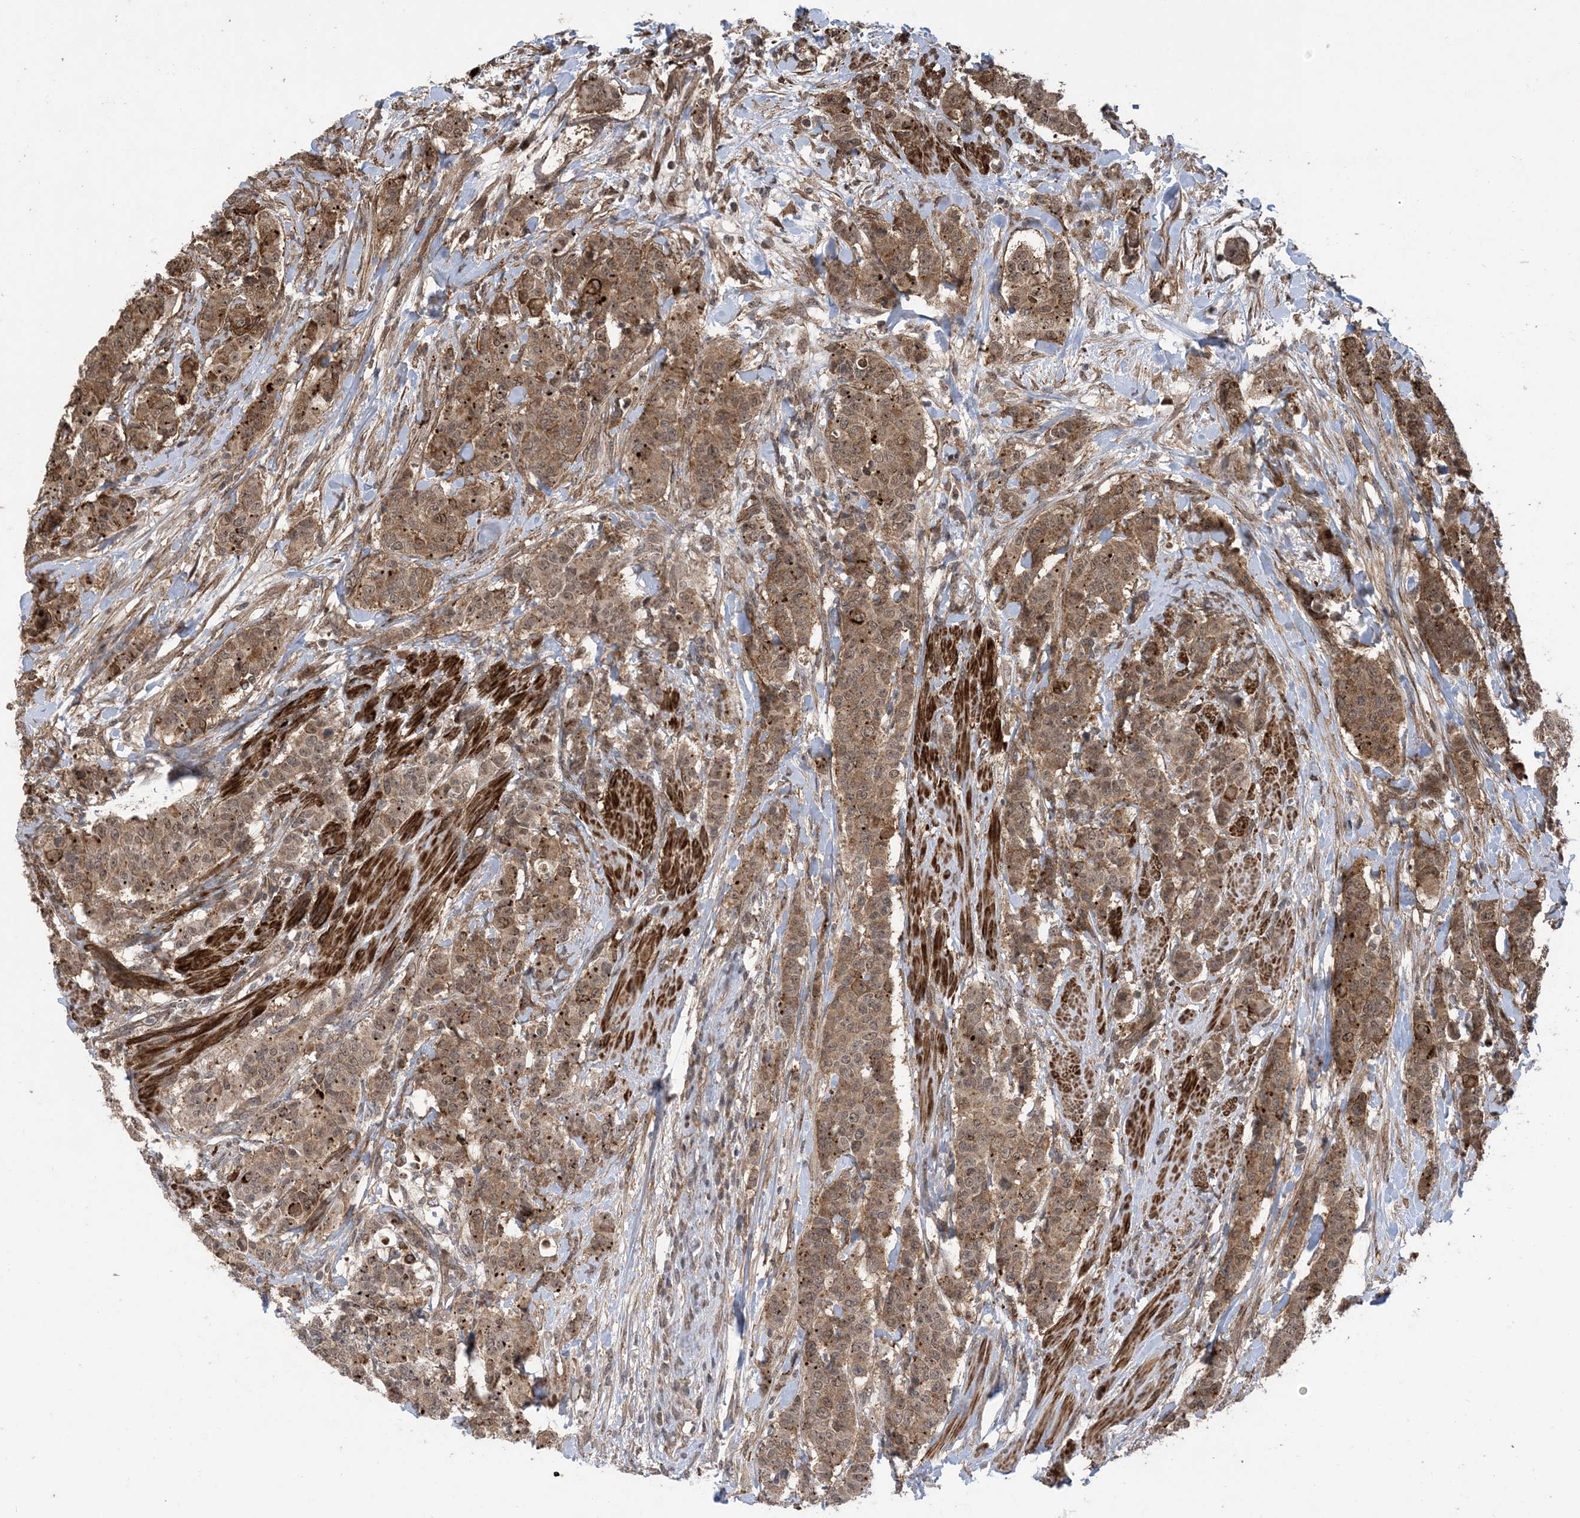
{"staining": {"intensity": "moderate", "quantity": ">75%", "location": "cytoplasmic/membranous"}, "tissue": "breast cancer", "cell_type": "Tumor cells", "image_type": "cancer", "snomed": [{"axis": "morphology", "description": "Duct carcinoma"}, {"axis": "topography", "description": "Breast"}], "caption": "Tumor cells reveal medium levels of moderate cytoplasmic/membranous expression in approximately >75% of cells in human breast invasive ductal carcinoma.", "gene": "ZNF511", "patient": {"sex": "female", "age": 40}}